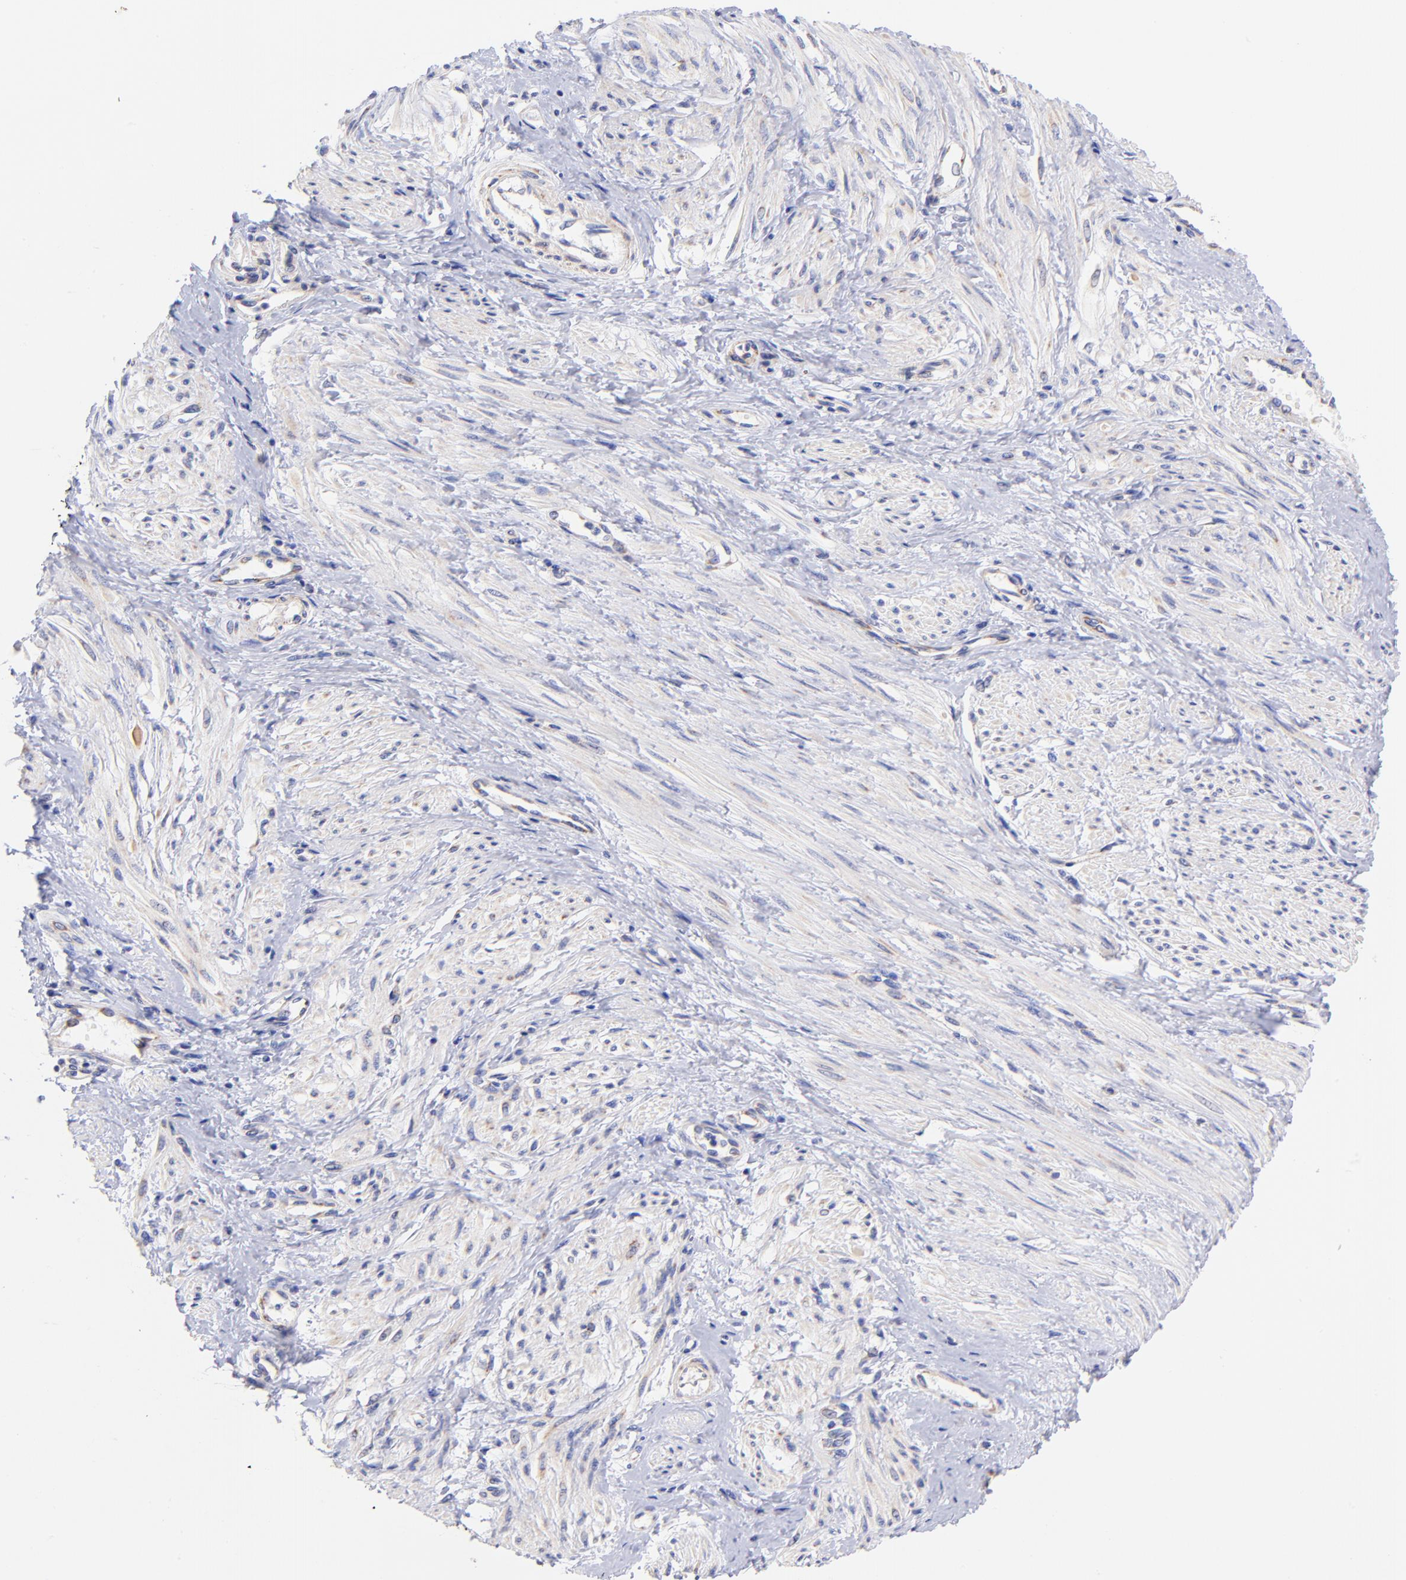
{"staining": {"intensity": "weak", "quantity": "25%-75%", "location": "cytoplasmic/membranous"}, "tissue": "smooth muscle", "cell_type": "Smooth muscle cells", "image_type": "normal", "snomed": [{"axis": "morphology", "description": "Normal tissue, NOS"}, {"axis": "topography", "description": "Smooth muscle"}, {"axis": "topography", "description": "Uterus"}], "caption": "IHC (DAB (3,3'-diaminobenzidine)) staining of normal human smooth muscle reveals weak cytoplasmic/membranous protein expression in about 25%-75% of smooth muscle cells. Using DAB (brown) and hematoxylin (blue) stains, captured at high magnification using brightfield microscopy.", "gene": "NDUFB7", "patient": {"sex": "female", "age": 39}}